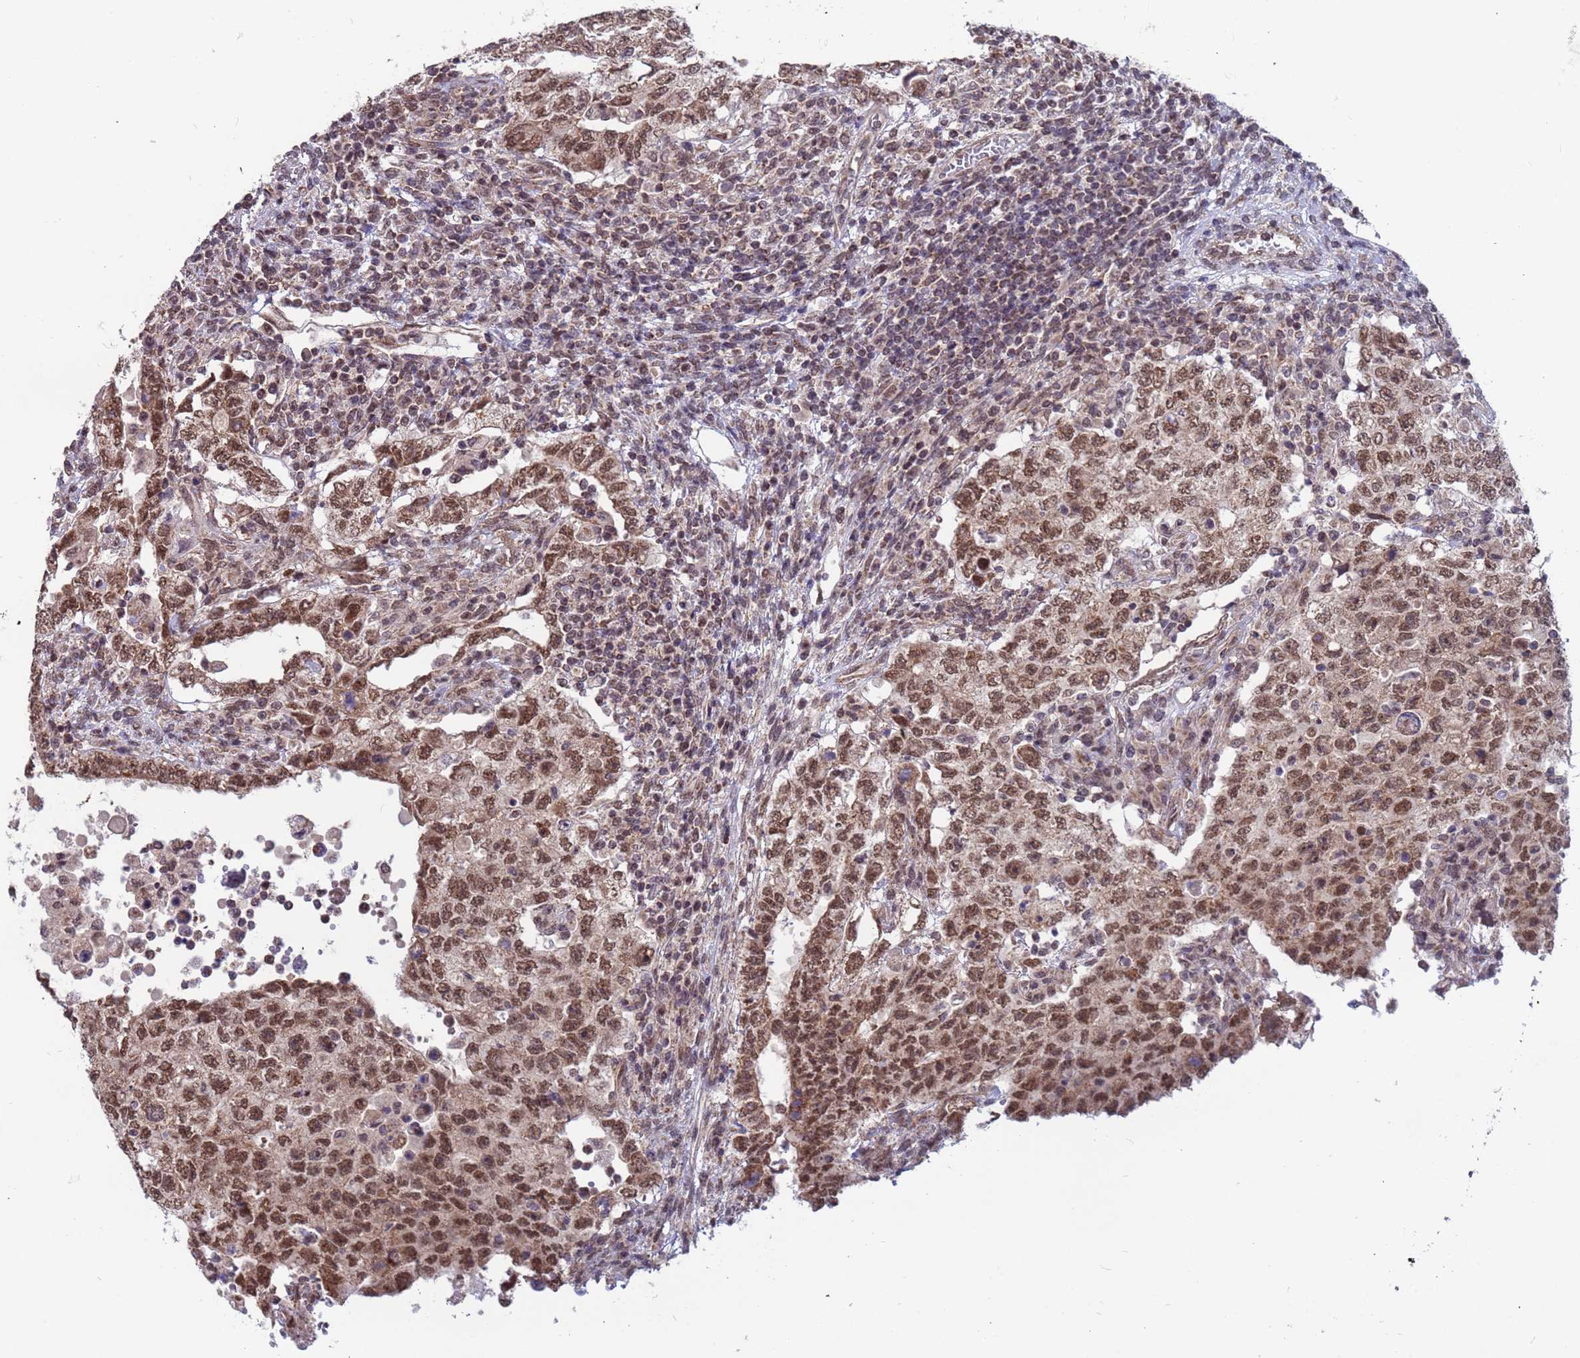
{"staining": {"intensity": "moderate", "quantity": ">75%", "location": "nuclear"}, "tissue": "testis cancer", "cell_type": "Tumor cells", "image_type": "cancer", "snomed": [{"axis": "morphology", "description": "Carcinoma, Embryonal, NOS"}, {"axis": "topography", "description": "Testis"}], "caption": "About >75% of tumor cells in testis cancer (embryonal carcinoma) reveal moderate nuclear protein positivity as visualized by brown immunohistochemical staining.", "gene": "DENND2B", "patient": {"sex": "male", "age": 26}}